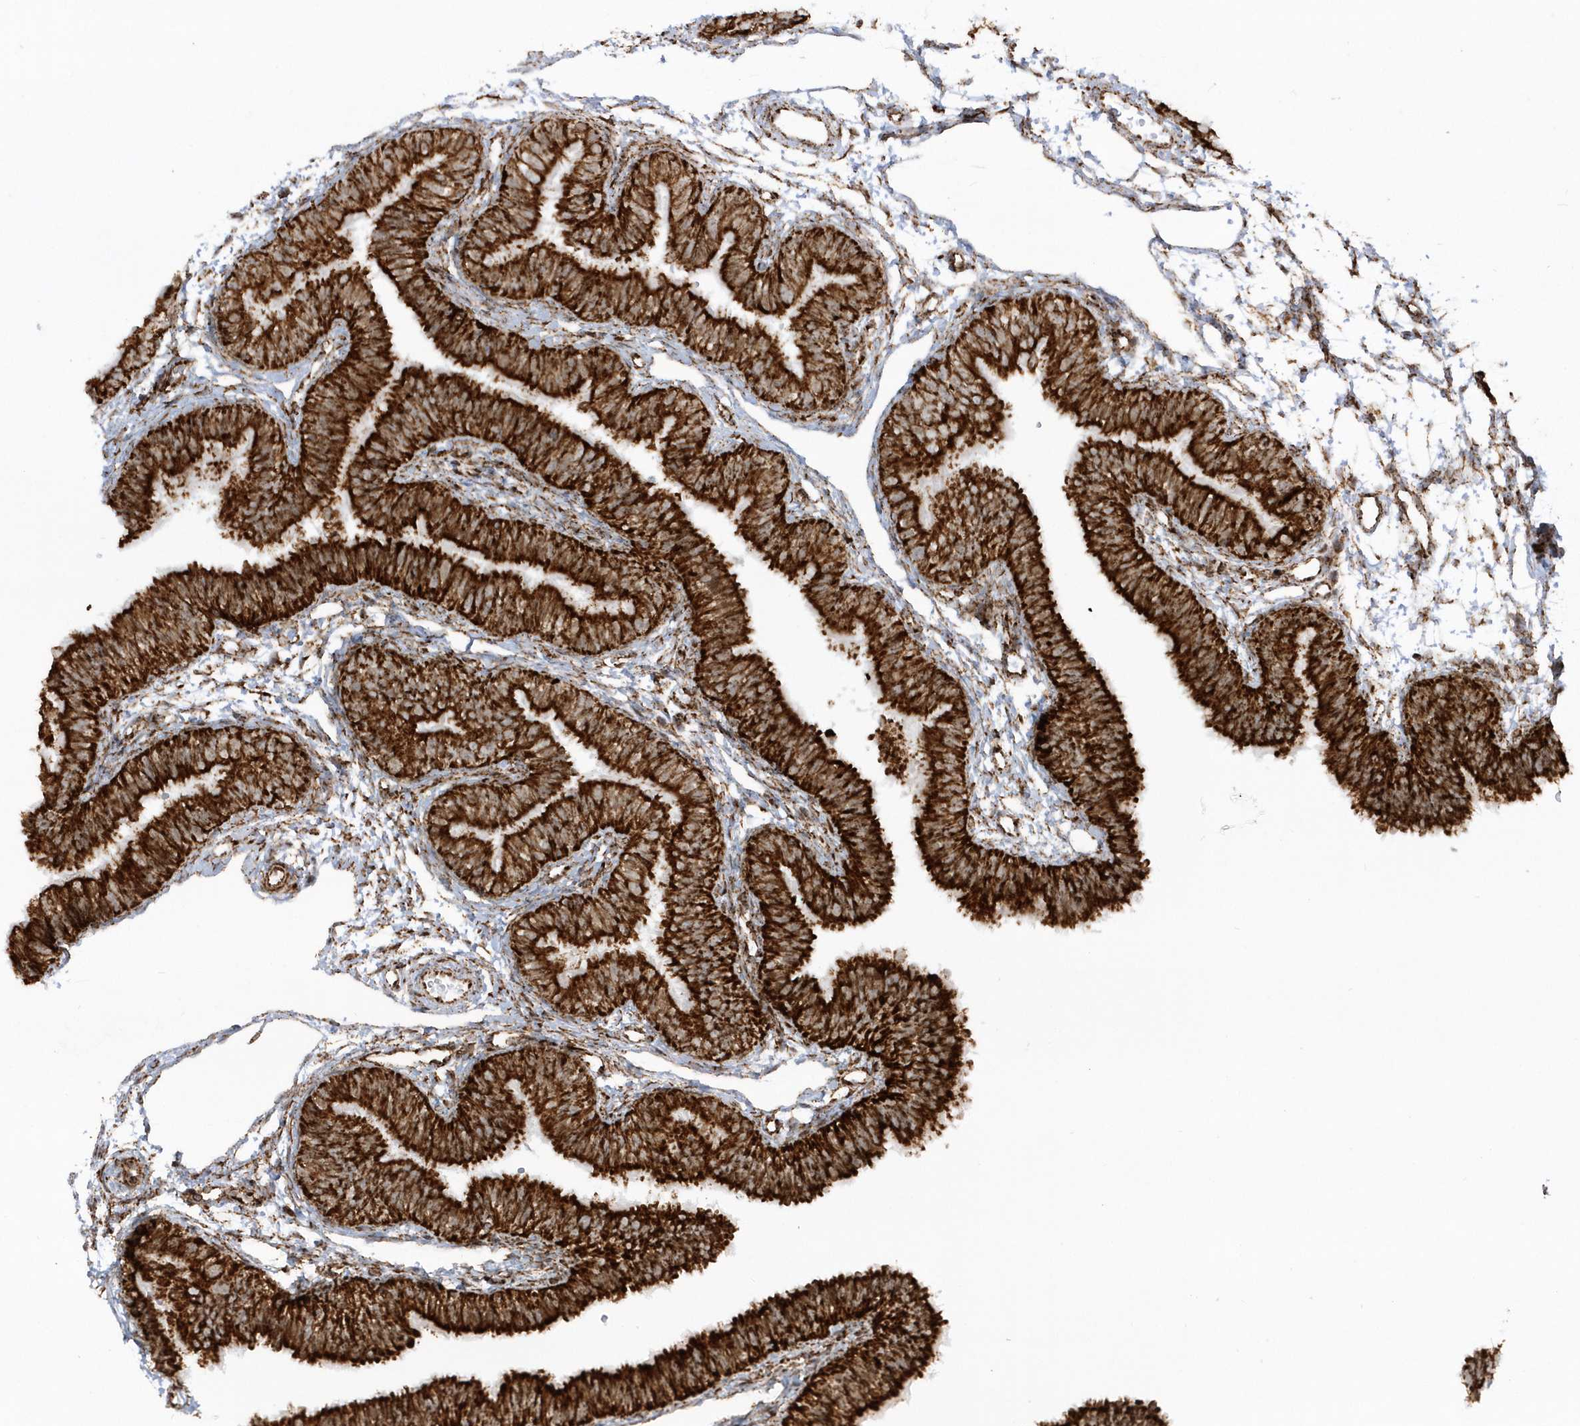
{"staining": {"intensity": "strong", "quantity": ">75%", "location": "cytoplasmic/membranous"}, "tissue": "fallopian tube", "cell_type": "Glandular cells", "image_type": "normal", "snomed": [{"axis": "morphology", "description": "Normal tissue, NOS"}, {"axis": "topography", "description": "Fallopian tube"}], "caption": "Immunohistochemical staining of unremarkable human fallopian tube displays strong cytoplasmic/membranous protein expression in approximately >75% of glandular cells. (DAB = brown stain, brightfield microscopy at high magnification).", "gene": "CRY2", "patient": {"sex": "female", "age": 35}}